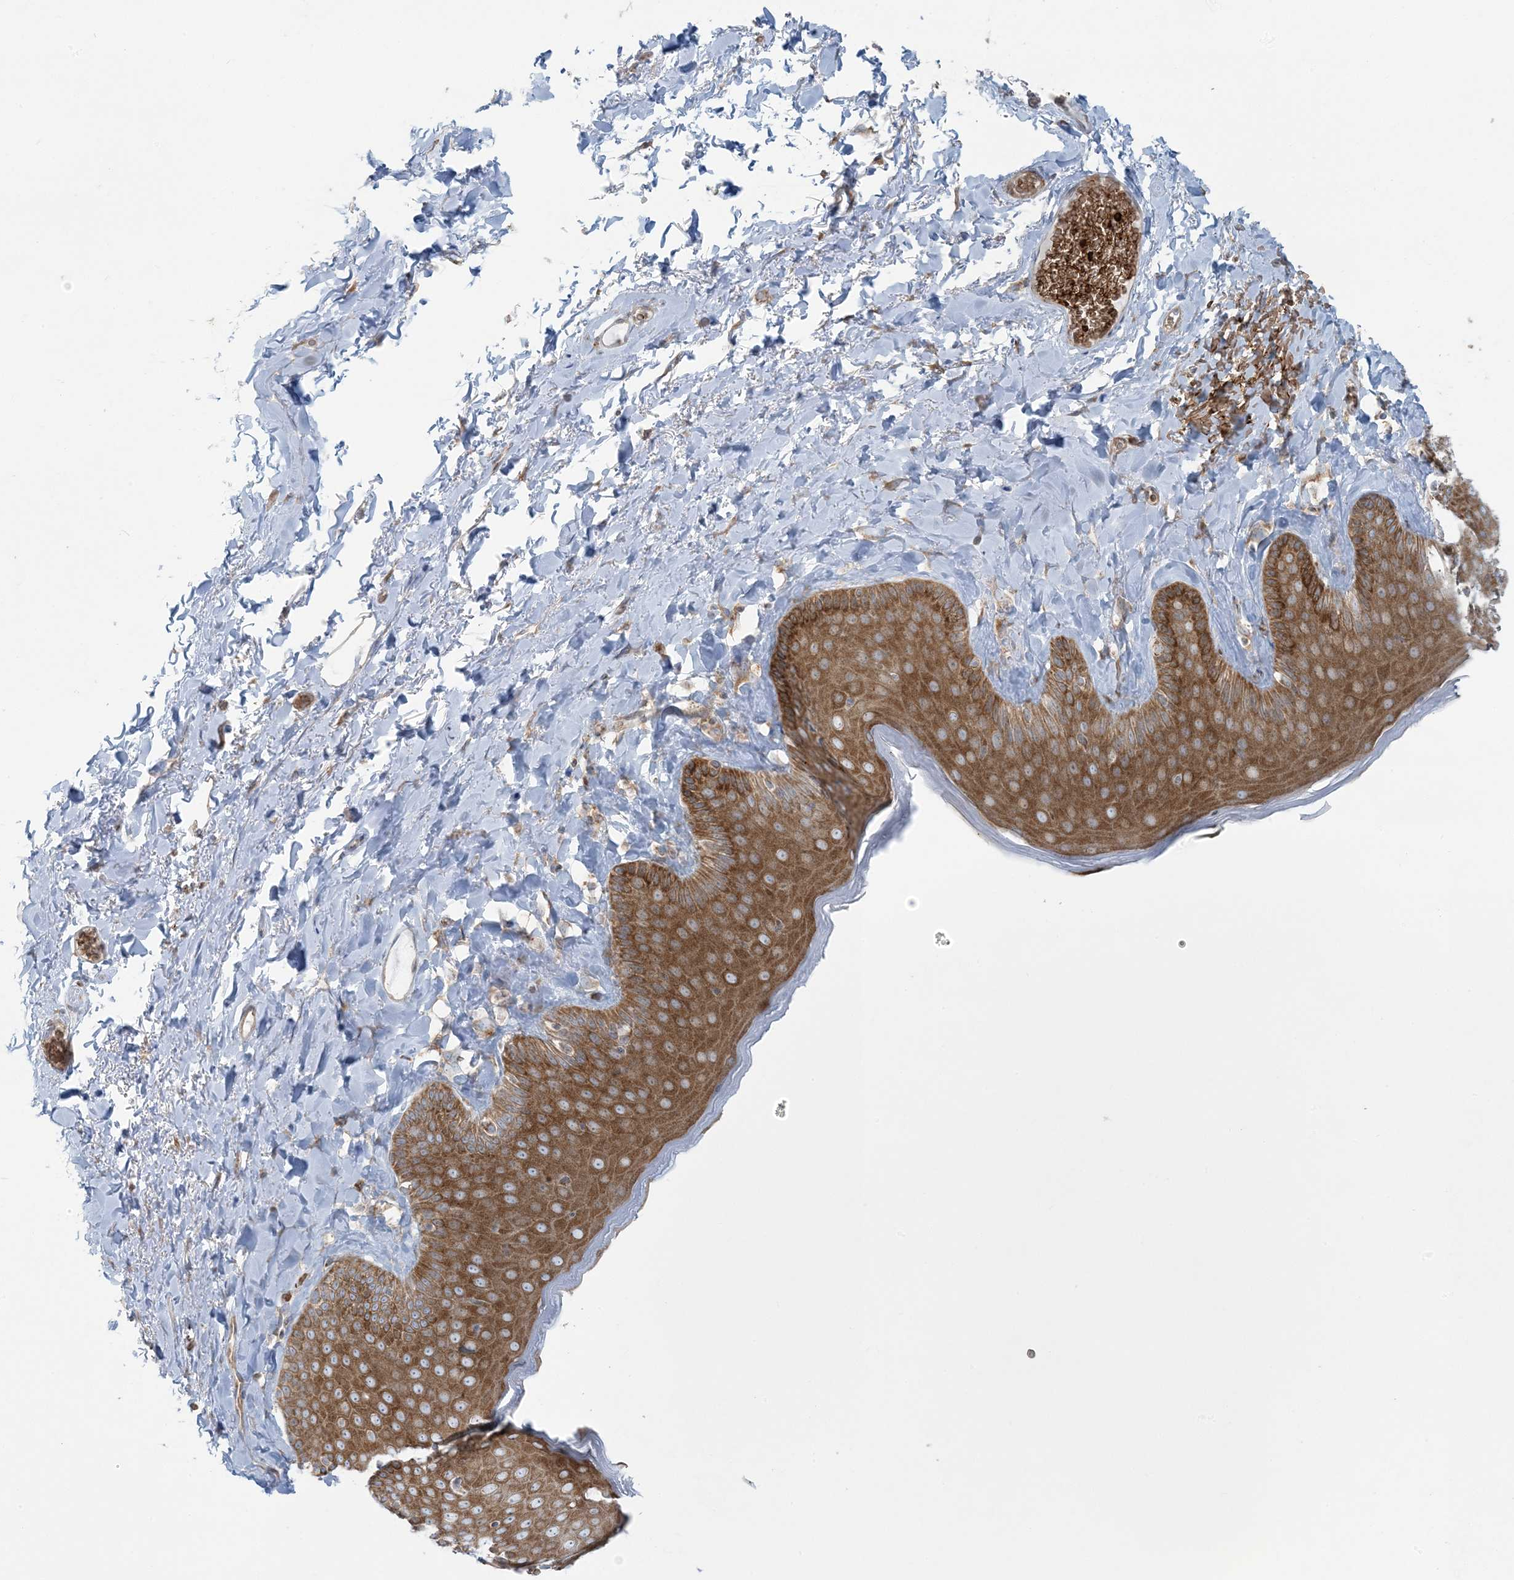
{"staining": {"intensity": "moderate", "quantity": ">75%", "location": "cytoplasmic/membranous"}, "tissue": "skin", "cell_type": "Epidermal cells", "image_type": "normal", "snomed": [{"axis": "morphology", "description": "Normal tissue, NOS"}, {"axis": "topography", "description": "Anal"}], "caption": "Human skin stained for a protein (brown) exhibits moderate cytoplasmic/membranous positive expression in about >75% of epidermal cells.", "gene": "PIK3R4", "patient": {"sex": "male", "age": 69}}